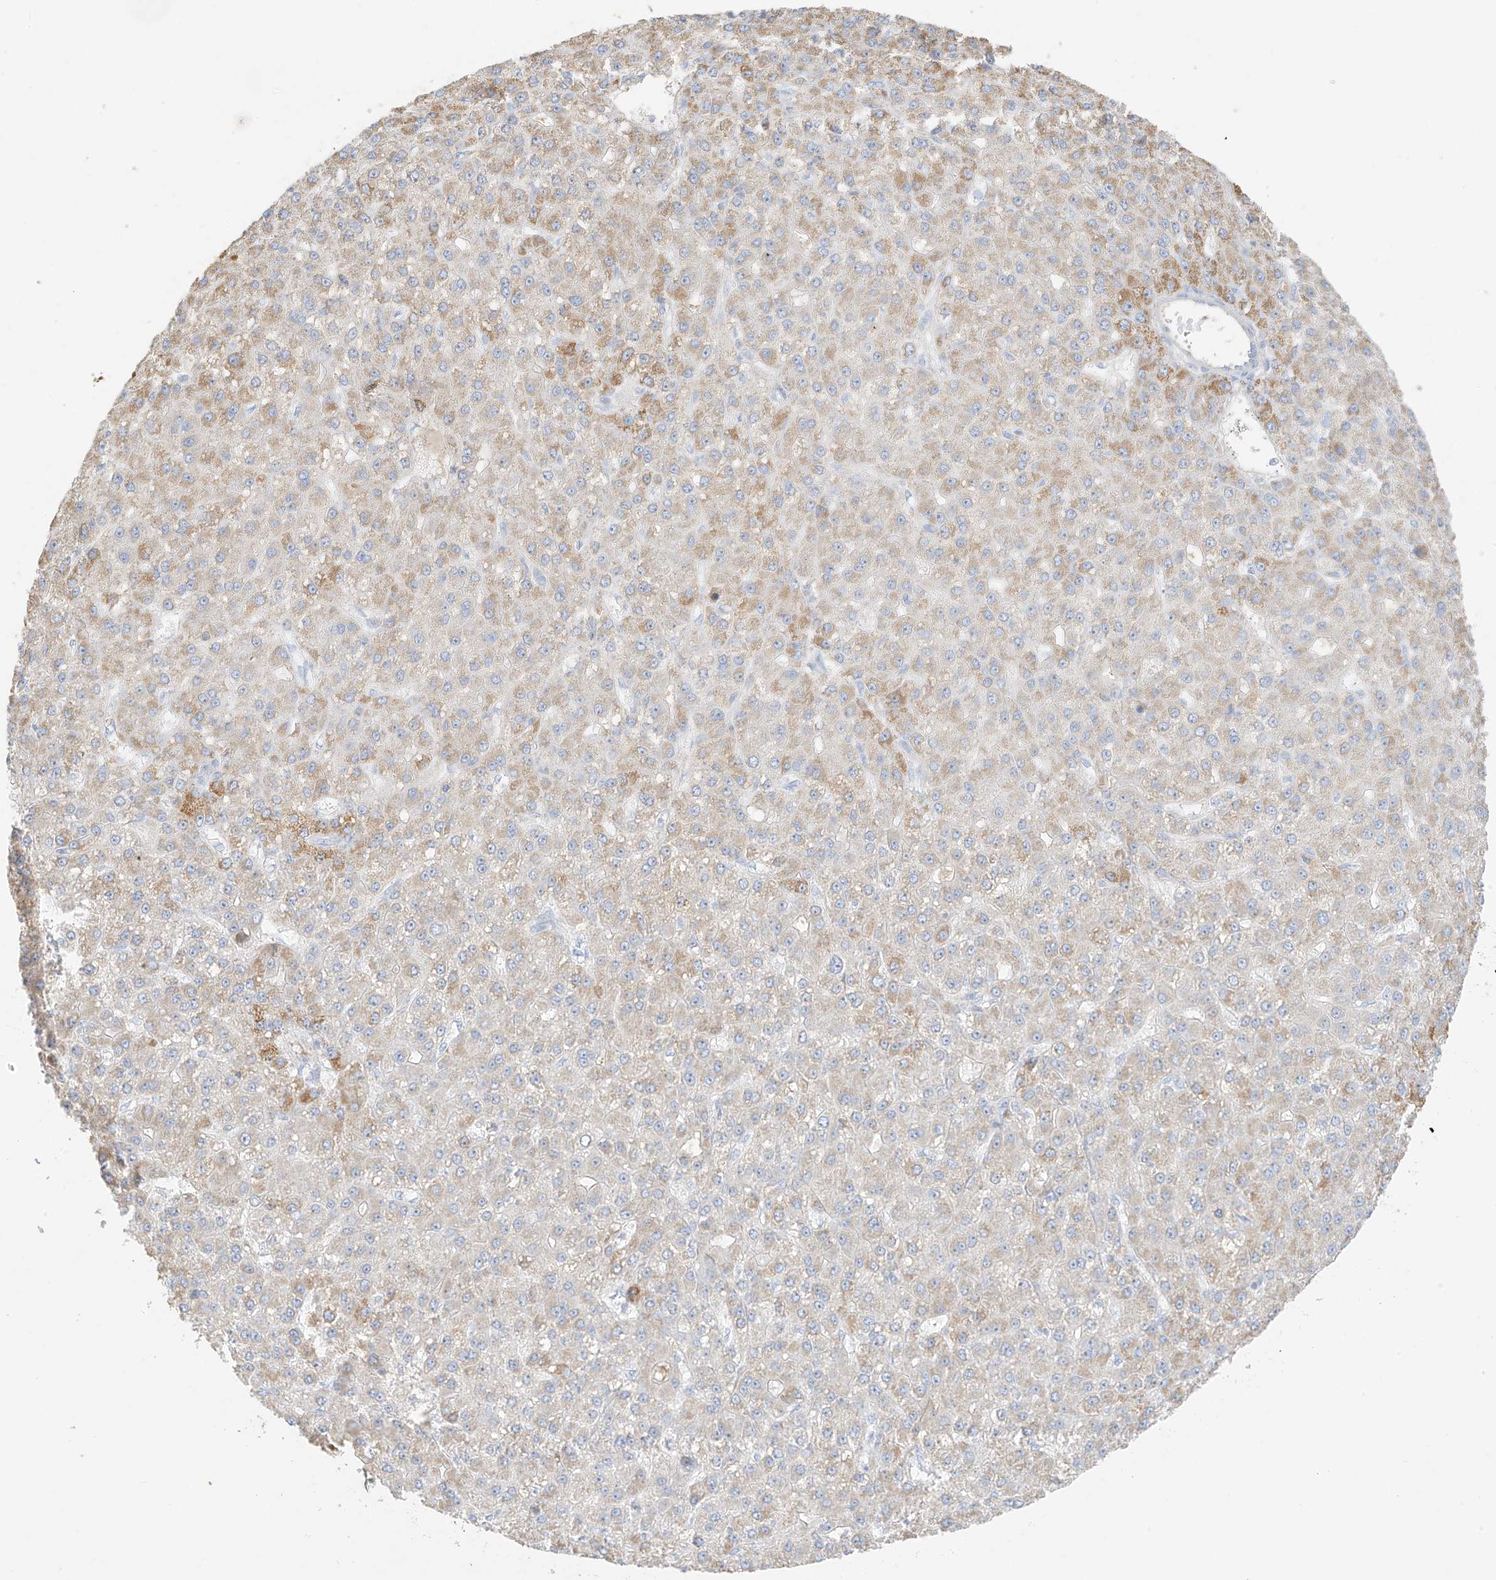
{"staining": {"intensity": "moderate", "quantity": "<25%", "location": "cytoplasmic/membranous"}, "tissue": "liver cancer", "cell_type": "Tumor cells", "image_type": "cancer", "snomed": [{"axis": "morphology", "description": "Carcinoma, Hepatocellular, NOS"}, {"axis": "topography", "description": "Liver"}], "caption": "Liver cancer stained with a brown dye shows moderate cytoplasmic/membranous positive staining in about <25% of tumor cells.", "gene": "ZBTB41", "patient": {"sex": "male", "age": 67}}